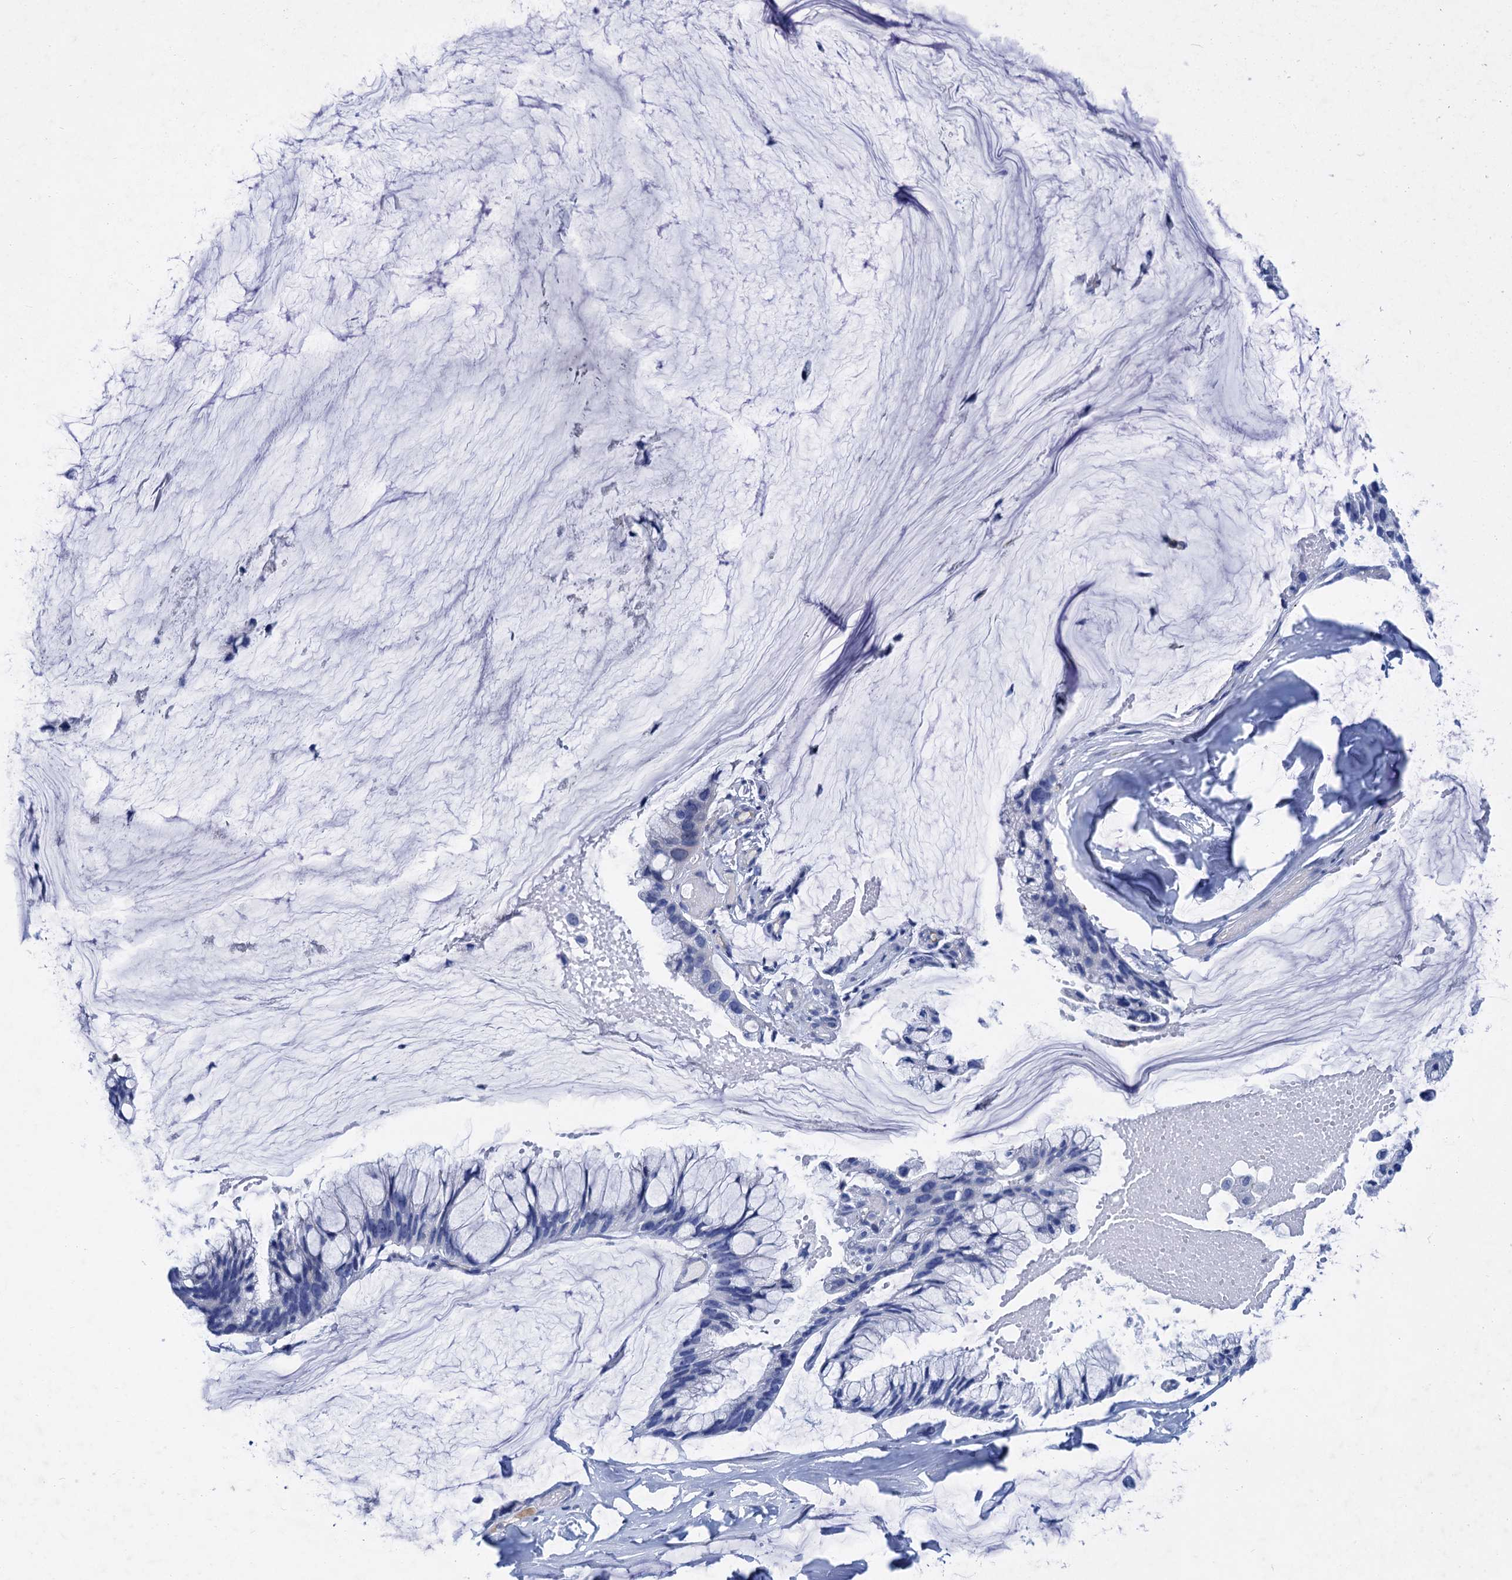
{"staining": {"intensity": "negative", "quantity": "none", "location": "none"}, "tissue": "ovarian cancer", "cell_type": "Tumor cells", "image_type": "cancer", "snomed": [{"axis": "morphology", "description": "Cystadenocarcinoma, mucinous, NOS"}, {"axis": "topography", "description": "Ovary"}], "caption": "IHC micrograph of neoplastic tissue: human mucinous cystadenocarcinoma (ovarian) stained with DAB (3,3'-diaminobenzidine) displays no significant protein staining in tumor cells.", "gene": "NLRP10", "patient": {"sex": "female", "age": 39}}